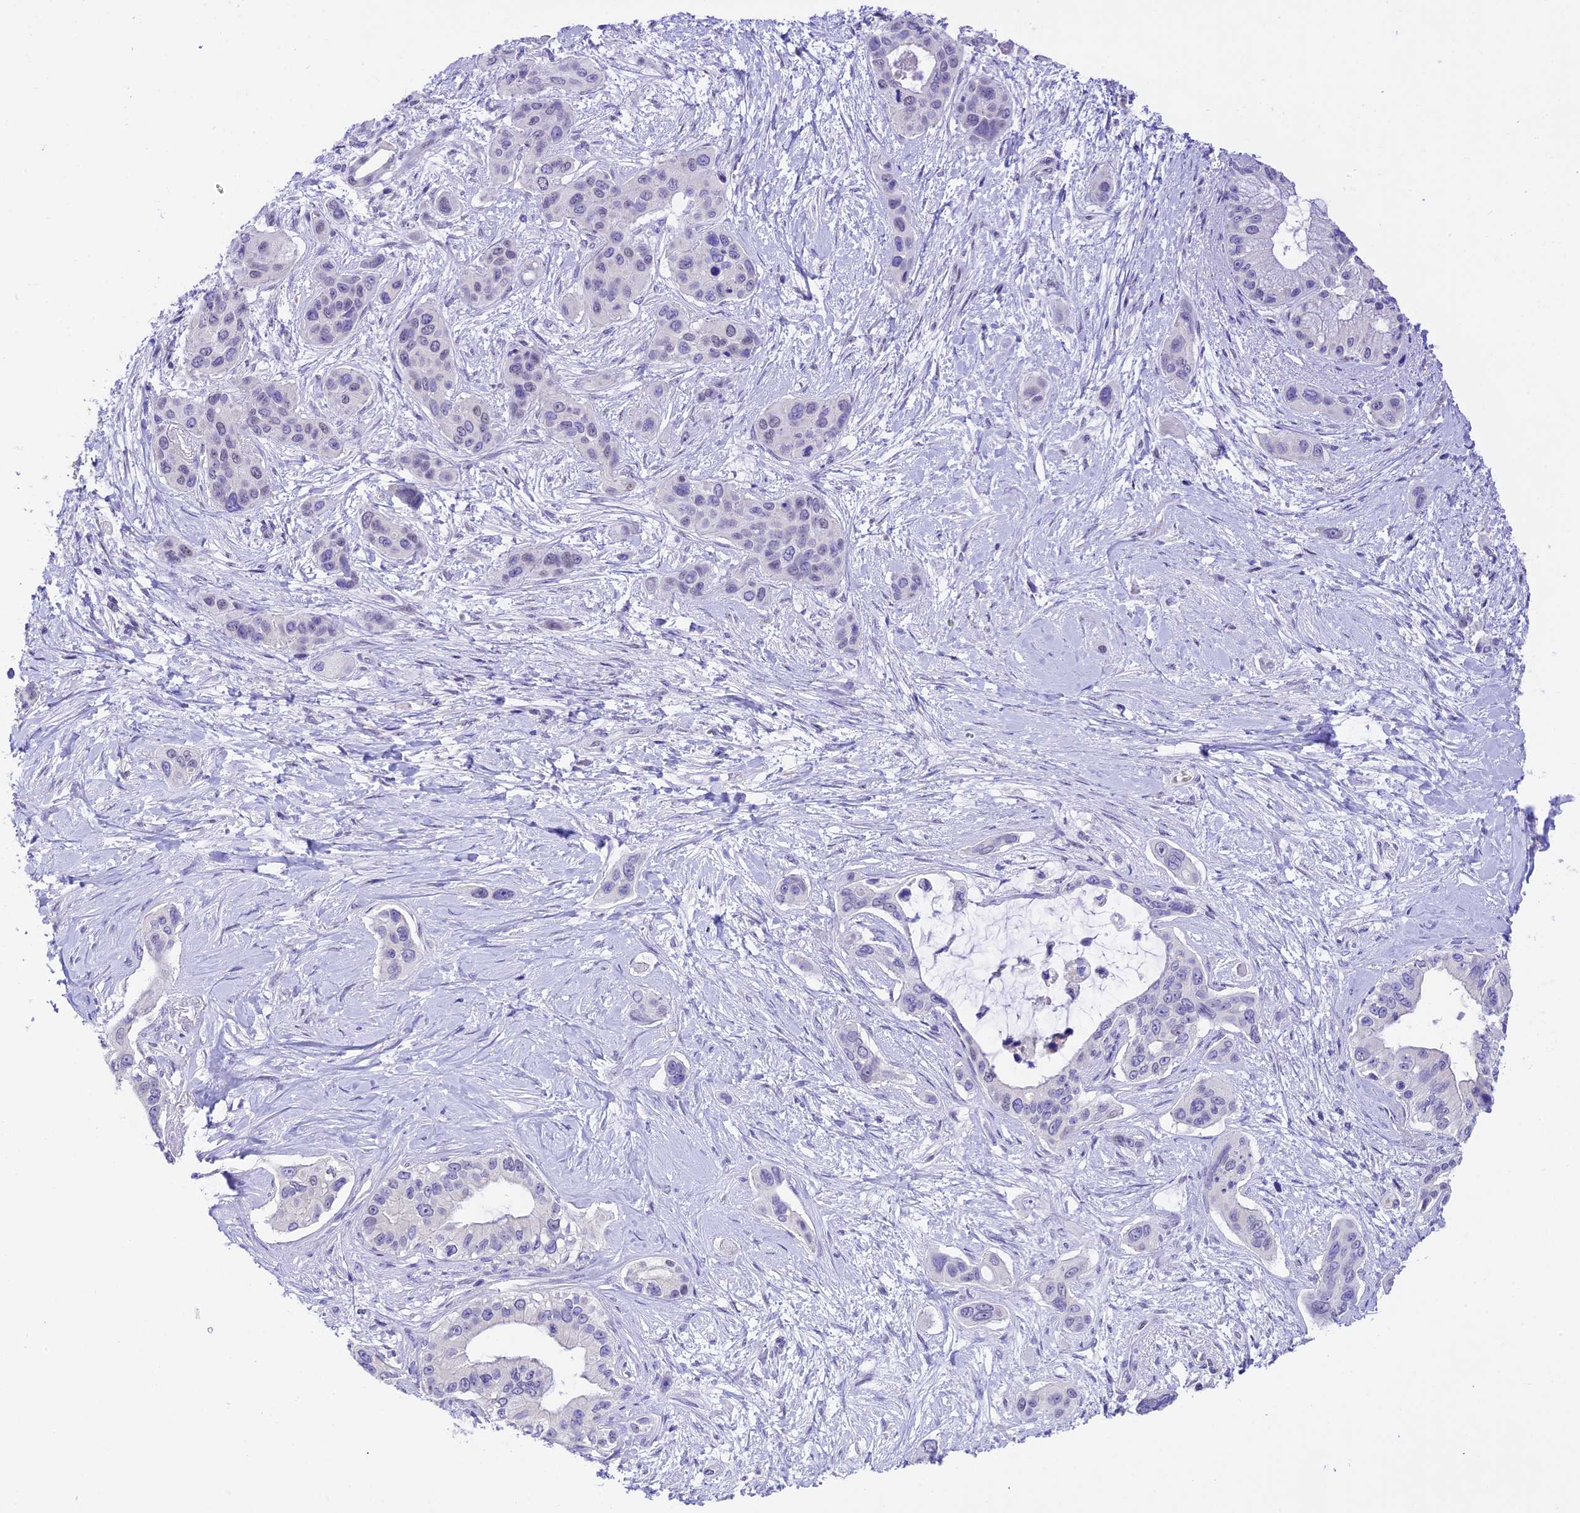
{"staining": {"intensity": "negative", "quantity": "none", "location": "none"}, "tissue": "pancreatic cancer", "cell_type": "Tumor cells", "image_type": "cancer", "snomed": [{"axis": "morphology", "description": "Adenocarcinoma, NOS"}, {"axis": "topography", "description": "Pancreas"}], "caption": "This is an immunohistochemistry (IHC) micrograph of pancreatic cancer. There is no positivity in tumor cells.", "gene": "AHSP", "patient": {"sex": "male", "age": 72}}